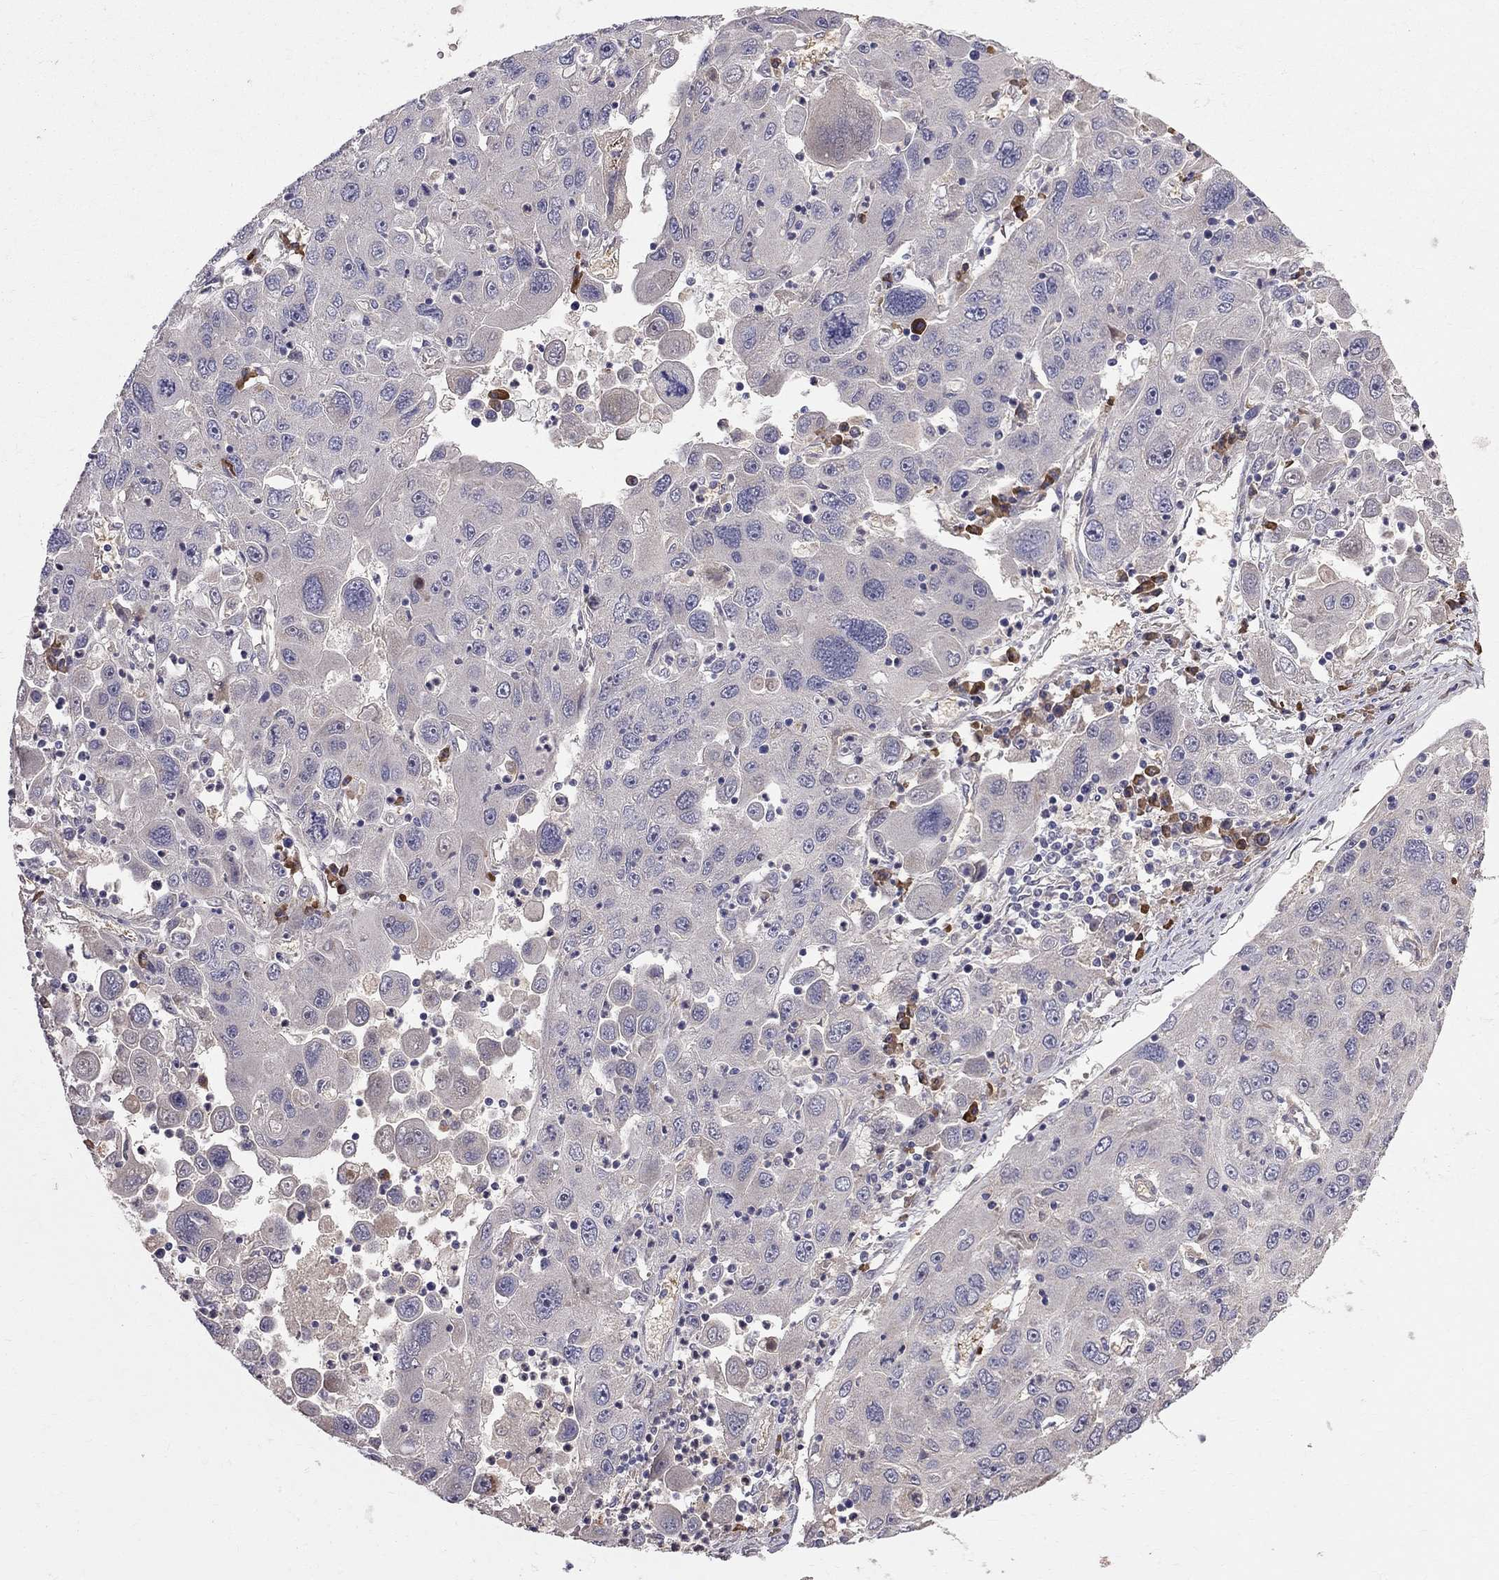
{"staining": {"intensity": "negative", "quantity": "none", "location": "none"}, "tissue": "stomach cancer", "cell_type": "Tumor cells", "image_type": "cancer", "snomed": [{"axis": "morphology", "description": "Adenocarcinoma, NOS"}, {"axis": "topography", "description": "Stomach"}], "caption": "A high-resolution photomicrograph shows immunohistochemistry staining of stomach cancer (adenocarcinoma), which shows no significant staining in tumor cells.", "gene": "PIK3CG", "patient": {"sex": "male", "age": 56}}